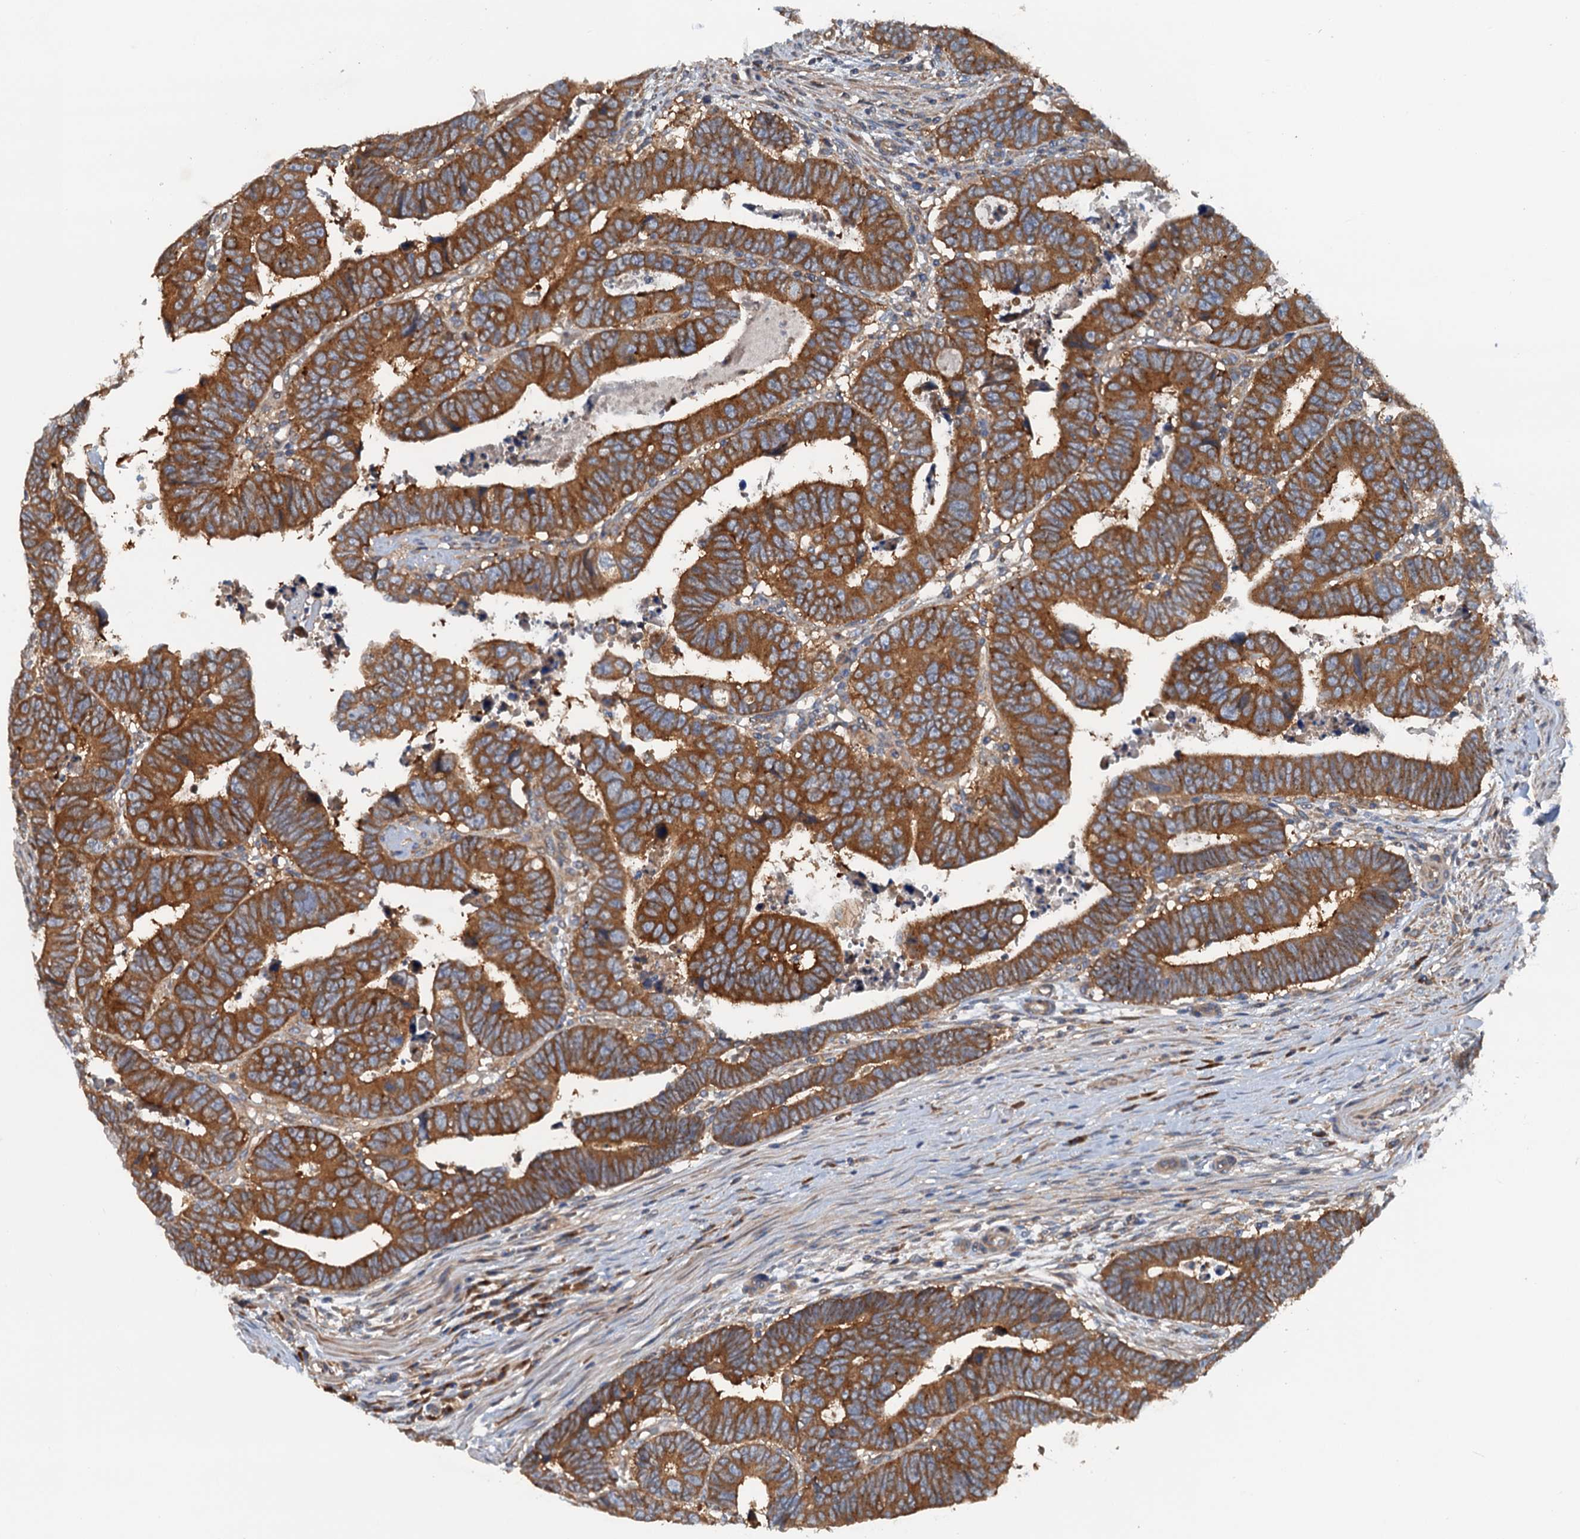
{"staining": {"intensity": "moderate", "quantity": ">75%", "location": "cytoplasmic/membranous"}, "tissue": "colorectal cancer", "cell_type": "Tumor cells", "image_type": "cancer", "snomed": [{"axis": "morphology", "description": "Normal tissue, NOS"}, {"axis": "morphology", "description": "Adenocarcinoma, NOS"}, {"axis": "topography", "description": "Rectum"}], "caption": "Protein expression analysis of human colorectal cancer (adenocarcinoma) reveals moderate cytoplasmic/membranous positivity in approximately >75% of tumor cells. The staining was performed using DAB (3,3'-diaminobenzidine) to visualize the protein expression in brown, while the nuclei were stained in blue with hematoxylin (Magnification: 20x).", "gene": "COG3", "patient": {"sex": "female", "age": 65}}